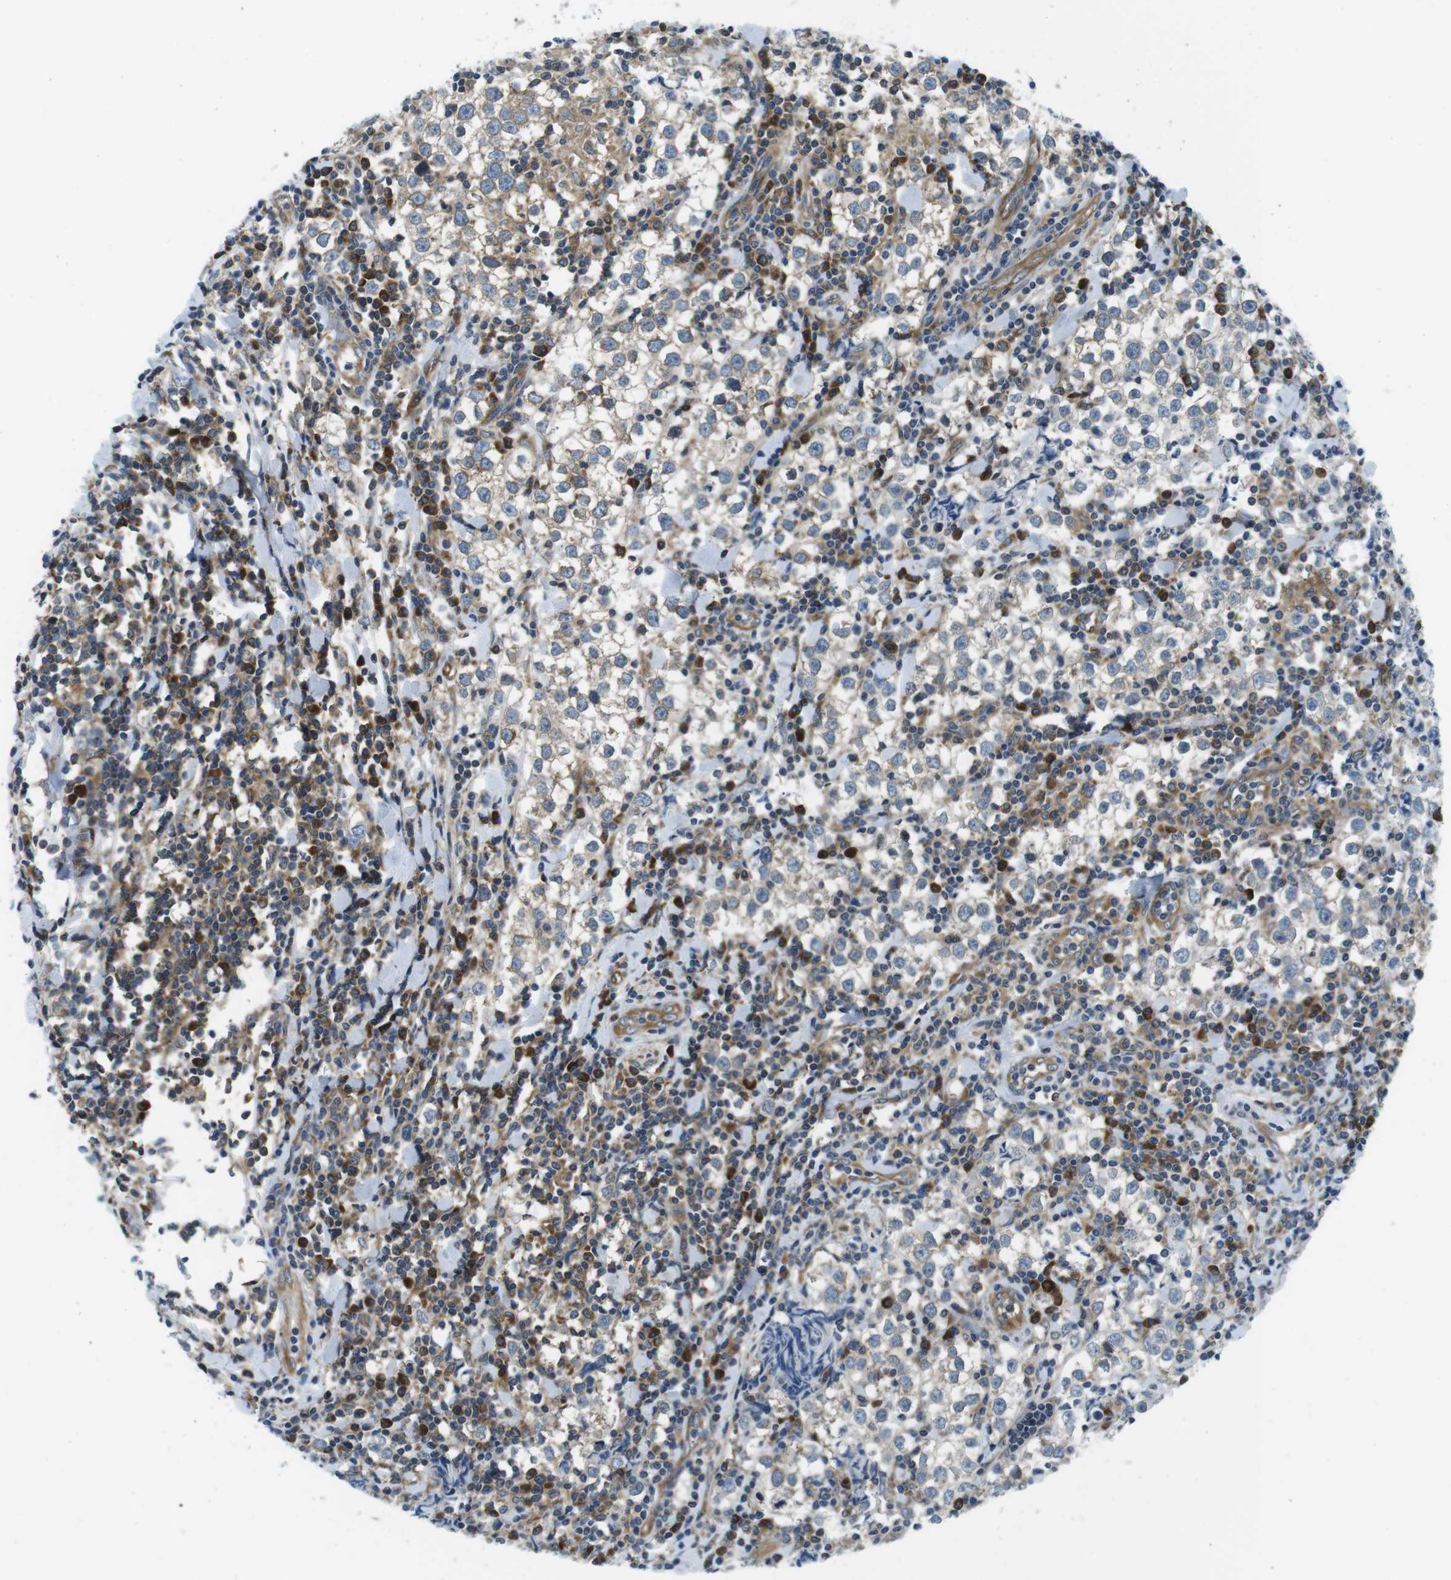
{"staining": {"intensity": "moderate", "quantity": "<25%", "location": "cytoplasmic/membranous"}, "tissue": "testis cancer", "cell_type": "Tumor cells", "image_type": "cancer", "snomed": [{"axis": "morphology", "description": "Seminoma, NOS"}, {"axis": "morphology", "description": "Carcinoma, Embryonal, NOS"}, {"axis": "topography", "description": "Testis"}], "caption": "High-power microscopy captured an IHC photomicrograph of embryonal carcinoma (testis), revealing moderate cytoplasmic/membranous expression in about <25% of tumor cells. The protein is stained brown, and the nuclei are stained in blue (DAB IHC with brightfield microscopy, high magnification).", "gene": "EIF2B5", "patient": {"sex": "male", "age": 36}}